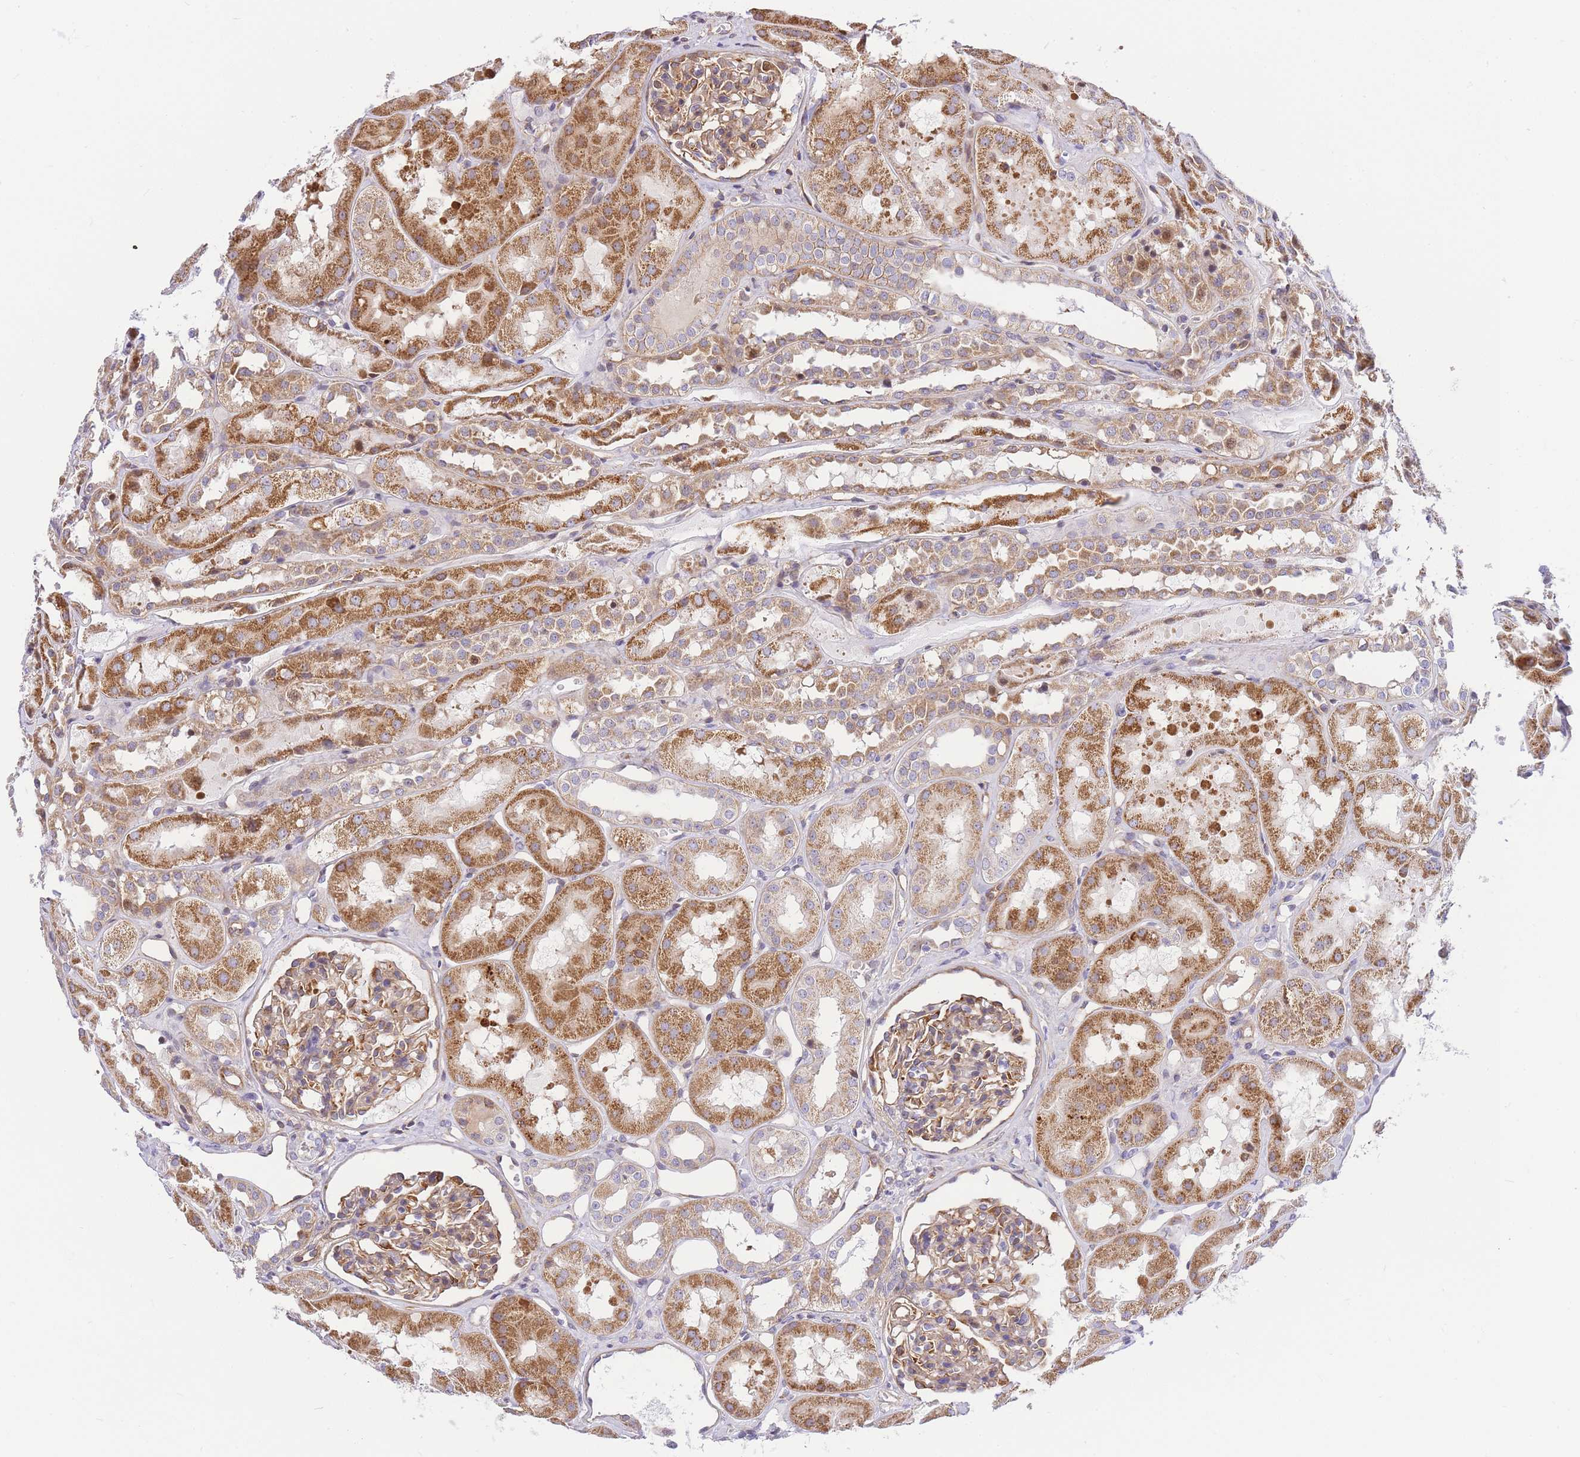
{"staining": {"intensity": "moderate", "quantity": "25%-75%", "location": "cytoplasmic/membranous"}, "tissue": "kidney", "cell_type": "Cells in glomeruli", "image_type": "normal", "snomed": [{"axis": "morphology", "description": "Normal tissue, NOS"}, {"axis": "topography", "description": "Kidney"}], "caption": "A micrograph of kidney stained for a protein reveals moderate cytoplasmic/membranous brown staining in cells in glomeruli. (IHC, brightfield microscopy, high magnification).", "gene": "S100PBP", "patient": {"sex": "male", "age": 16}}